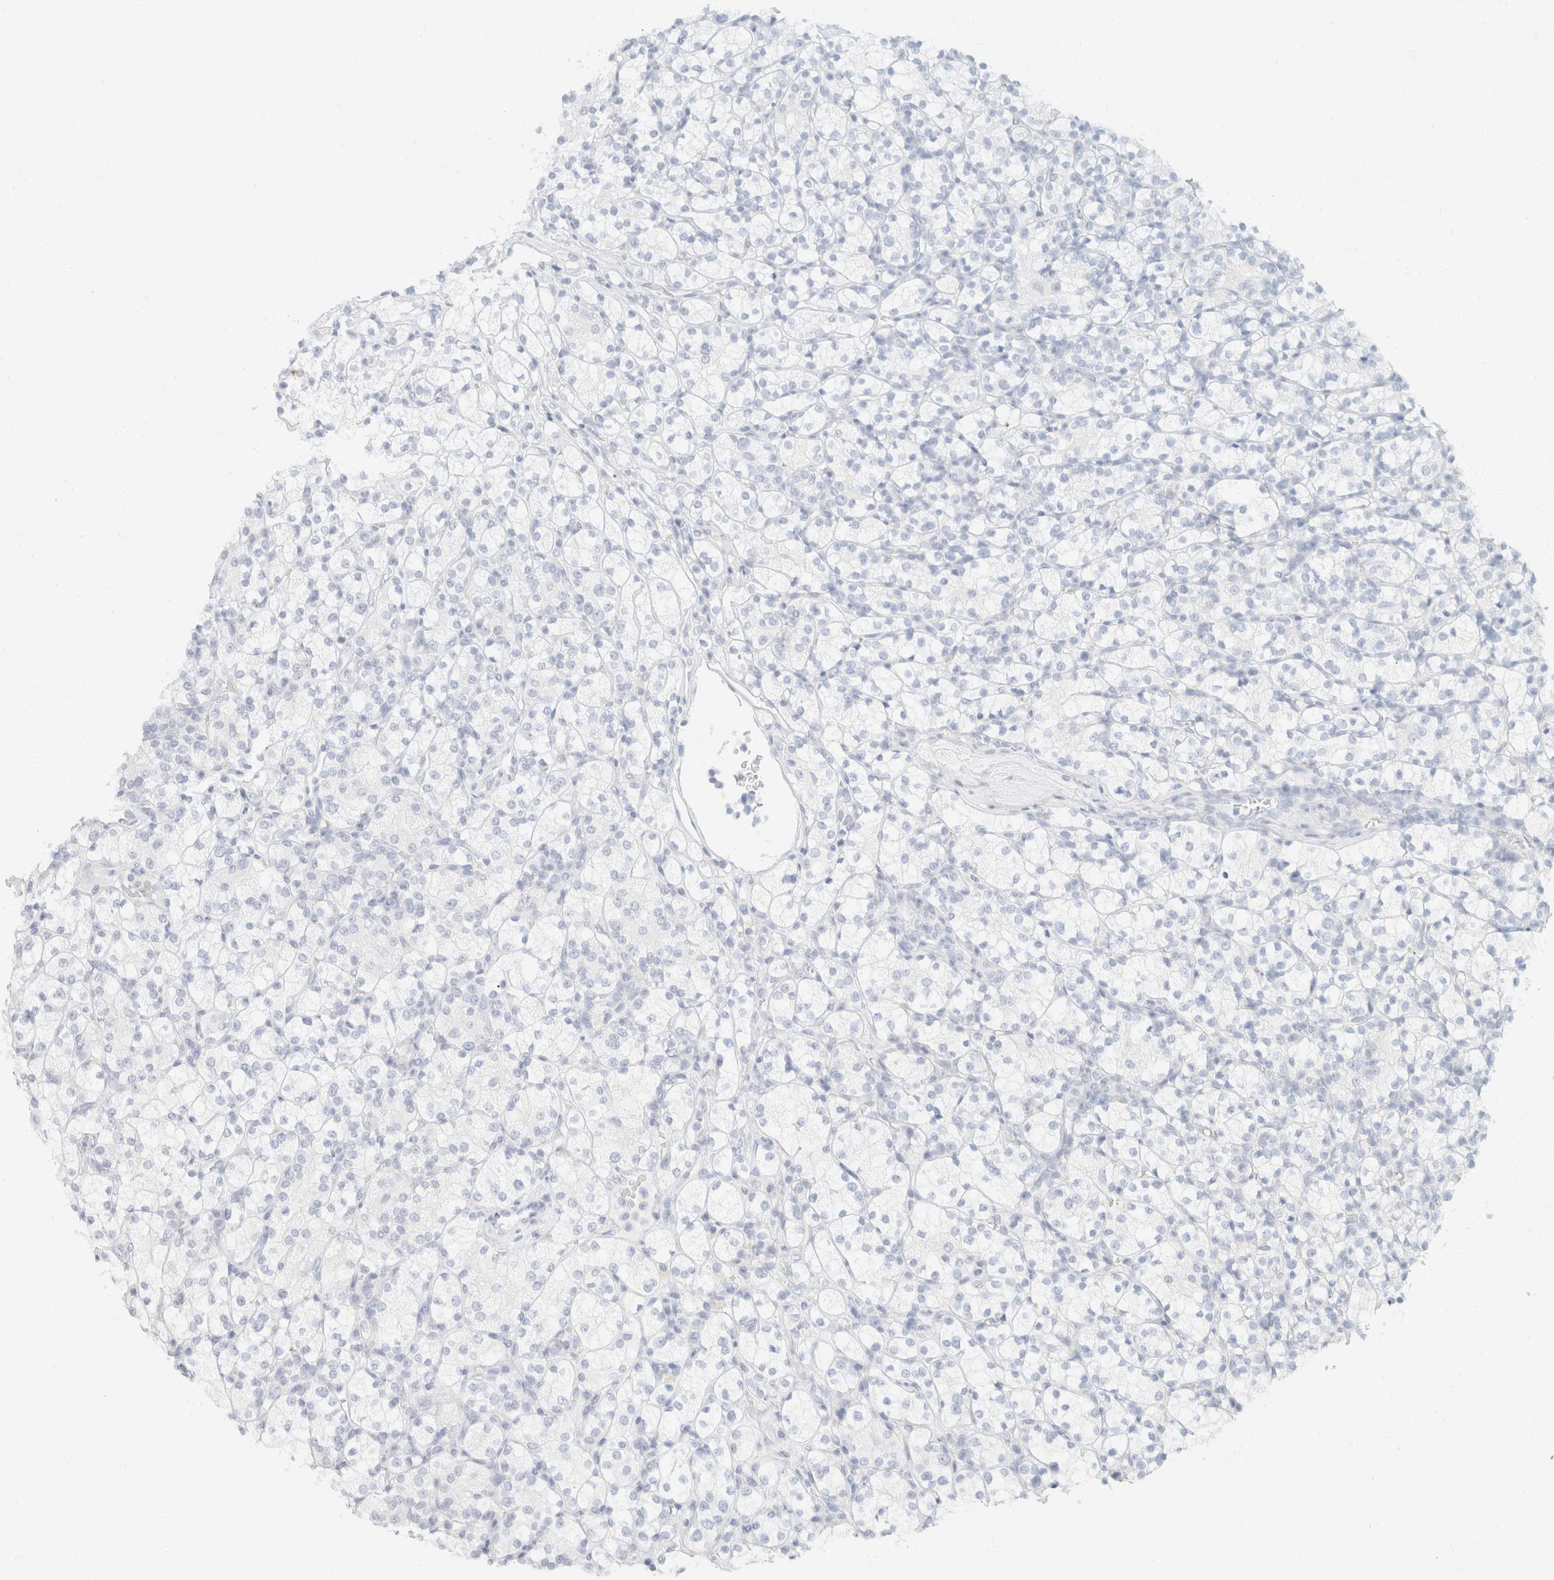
{"staining": {"intensity": "negative", "quantity": "none", "location": "none"}, "tissue": "renal cancer", "cell_type": "Tumor cells", "image_type": "cancer", "snomed": [{"axis": "morphology", "description": "Adenocarcinoma, NOS"}, {"axis": "topography", "description": "Kidney"}], "caption": "This is an IHC image of adenocarcinoma (renal). There is no expression in tumor cells.", "gene": "KRT20", "patient": {"sex": "male", "age": 77}}